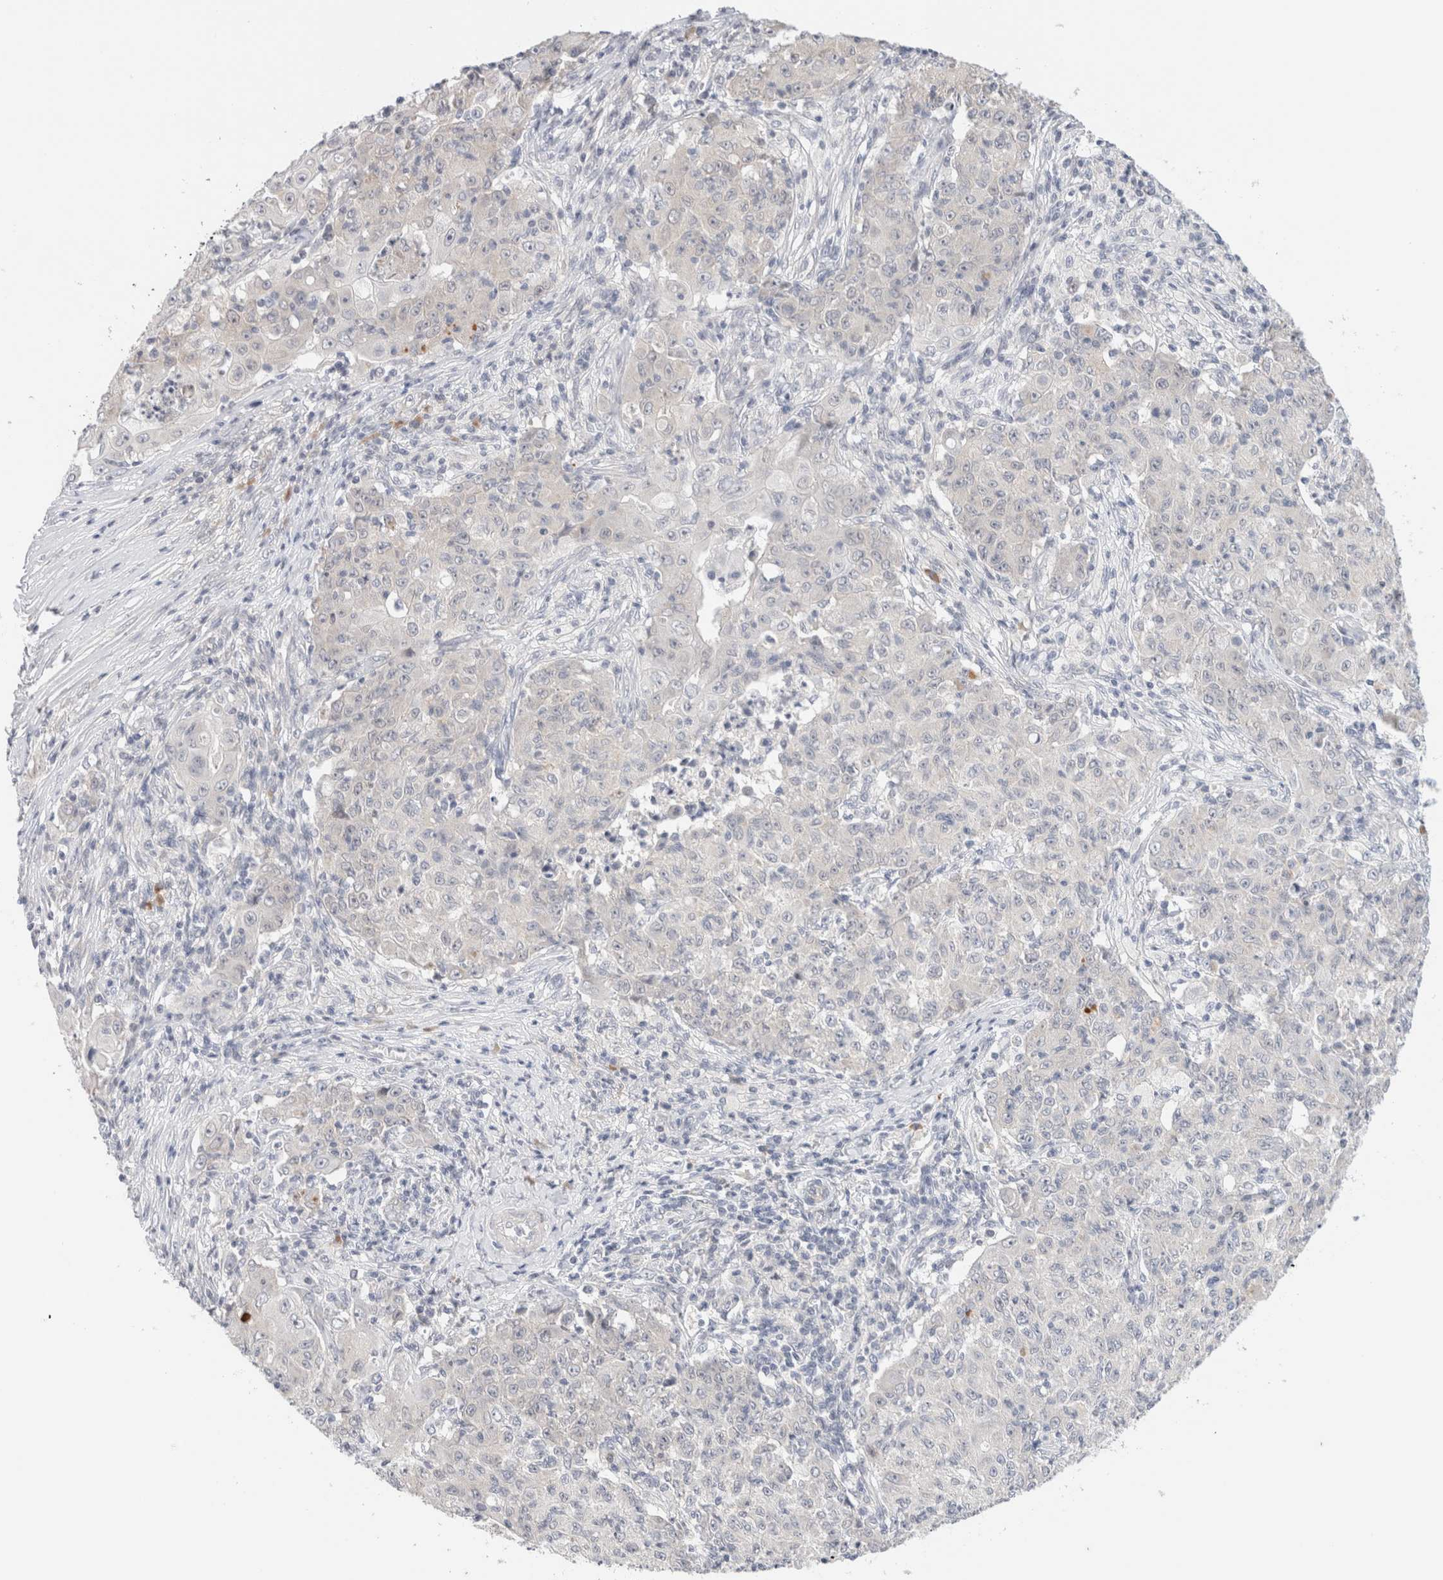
{"staining": {"intensity": "negative", "quantity": "none", "location": "none"}, "tissue": "ovarian cancer", "cell_type": "Tumor cells", "image_type": "cancer", "snomed": [{"axis": "morphology", "description": "Carcinoma, endometroid"}, {"axis": "topography", "description": "Ovary"}], "caption": "Ovarian endometroid carcinoma stained for a protein using immunohistochemistry (IHC) exhibits no staining tumor cells.", "gene": "SPRTN", "patient": {"sex": "female", "age": 42}}